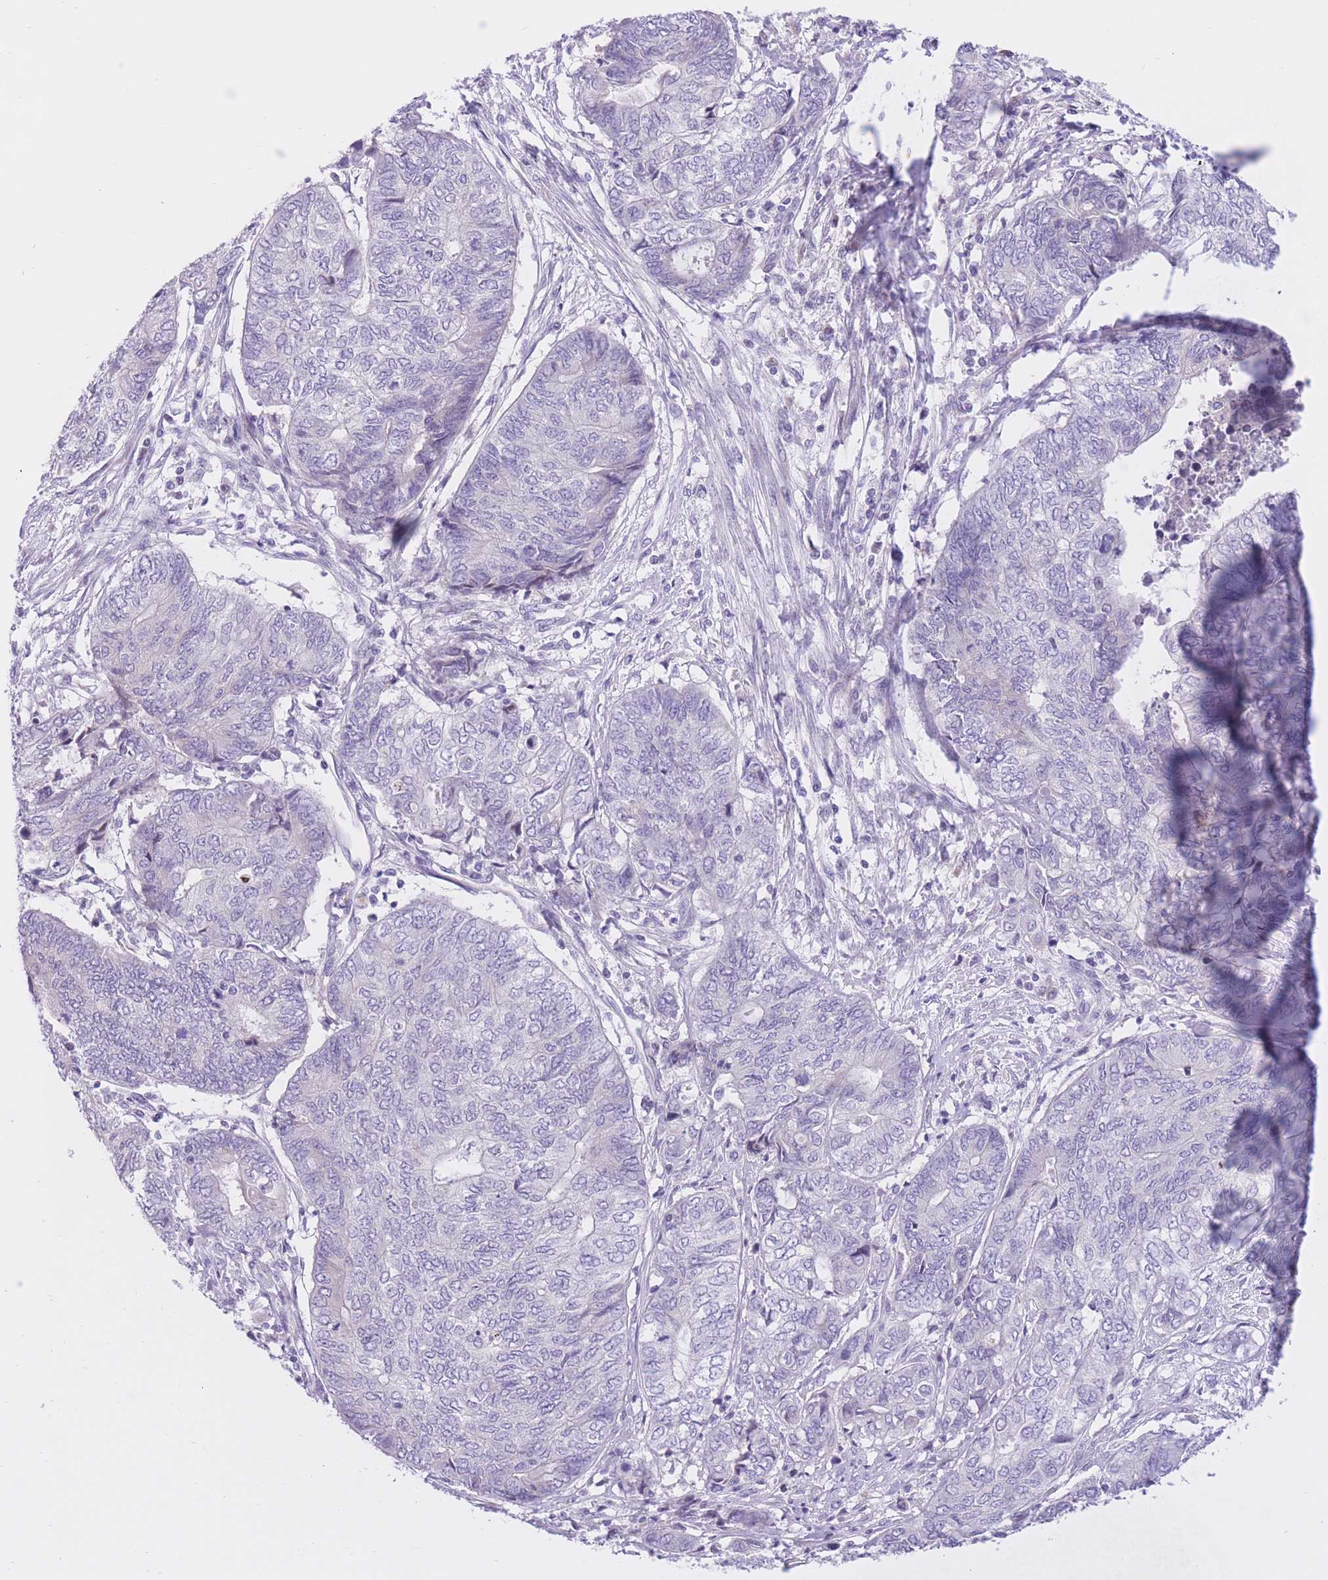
{"staining": {"intensity": "negative", "quantity": "none", "location": "none"}, "tissue": "endometrial cancer", "cell_type": "Tumor cells", "image_type": "cancer", "snomed": [{"axis": "morphology", "description": "Adenocarcinoma, NOS"}, {"axis": "topography", "description": "Uterus"}, {"axis": "topography", "description": "Endometrium"}], "caption": "Immunohistochemistry (IHC) of endometrial cancer displays no positivity in tumor cells.", "gene": "RPL39L", "patient": {"sex": "female", "age": 70}}